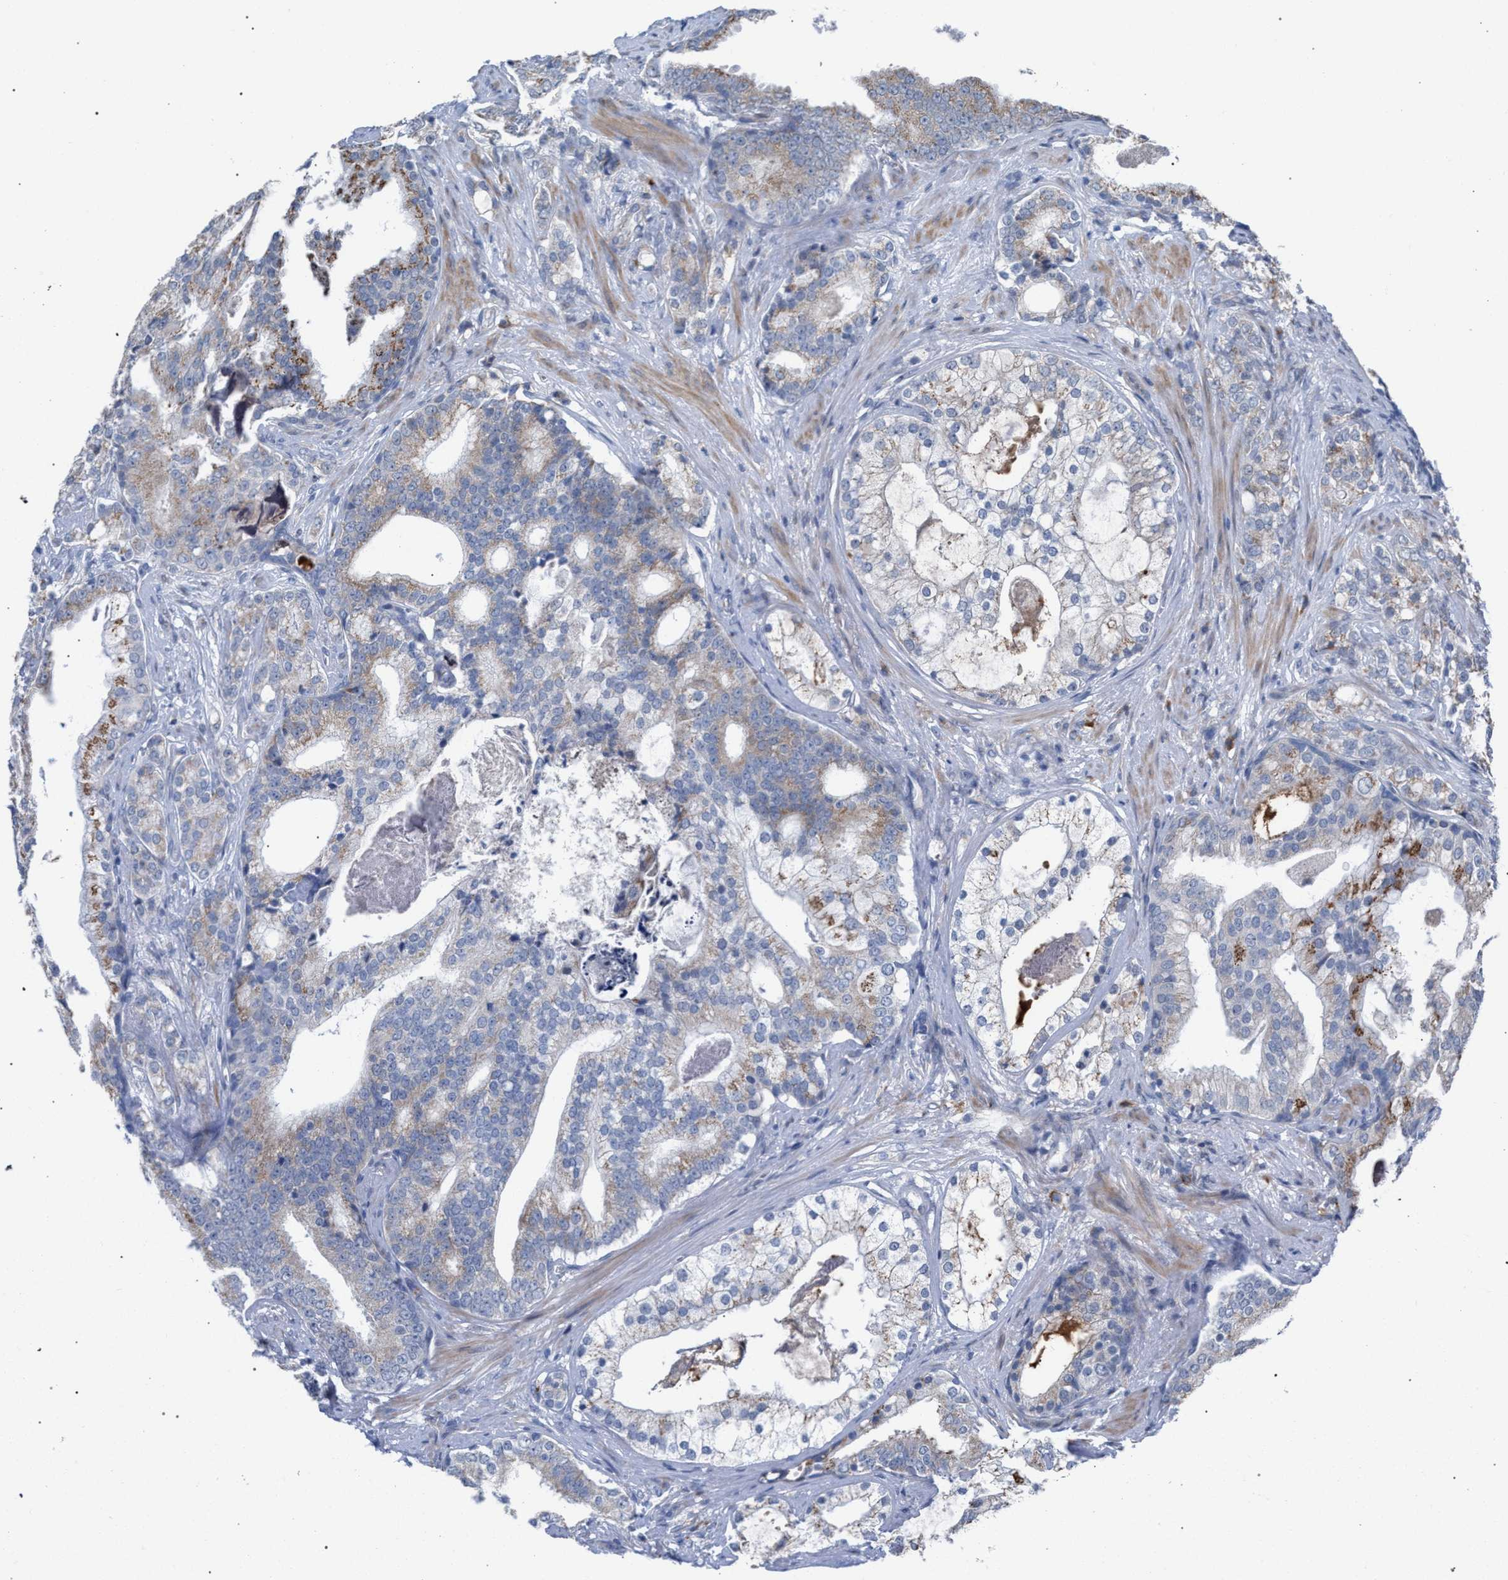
{"staining": {"intensity": "moderate", "quantity": "<25%", "location": "cytoplasmic/membranous"}, "tissue": "prostate cancer", "cell_type": "Tumor cells", "image_type": "cancer", "snomed": [{"axis": "morphology", "description": "Adenocarcinoma, Low grade"}, {"axis": "topography", "description": "Prostate"}], "caption": "Prostate low-grade adenocarcinoma stained with DAB immunohistochemistry demonstrates low levels of moderate cytoplasmic/membranous positivity in approximately <25% of tumor cells.", "gene": "RNF135", "patient": {"sex": "male", "age": 58}}